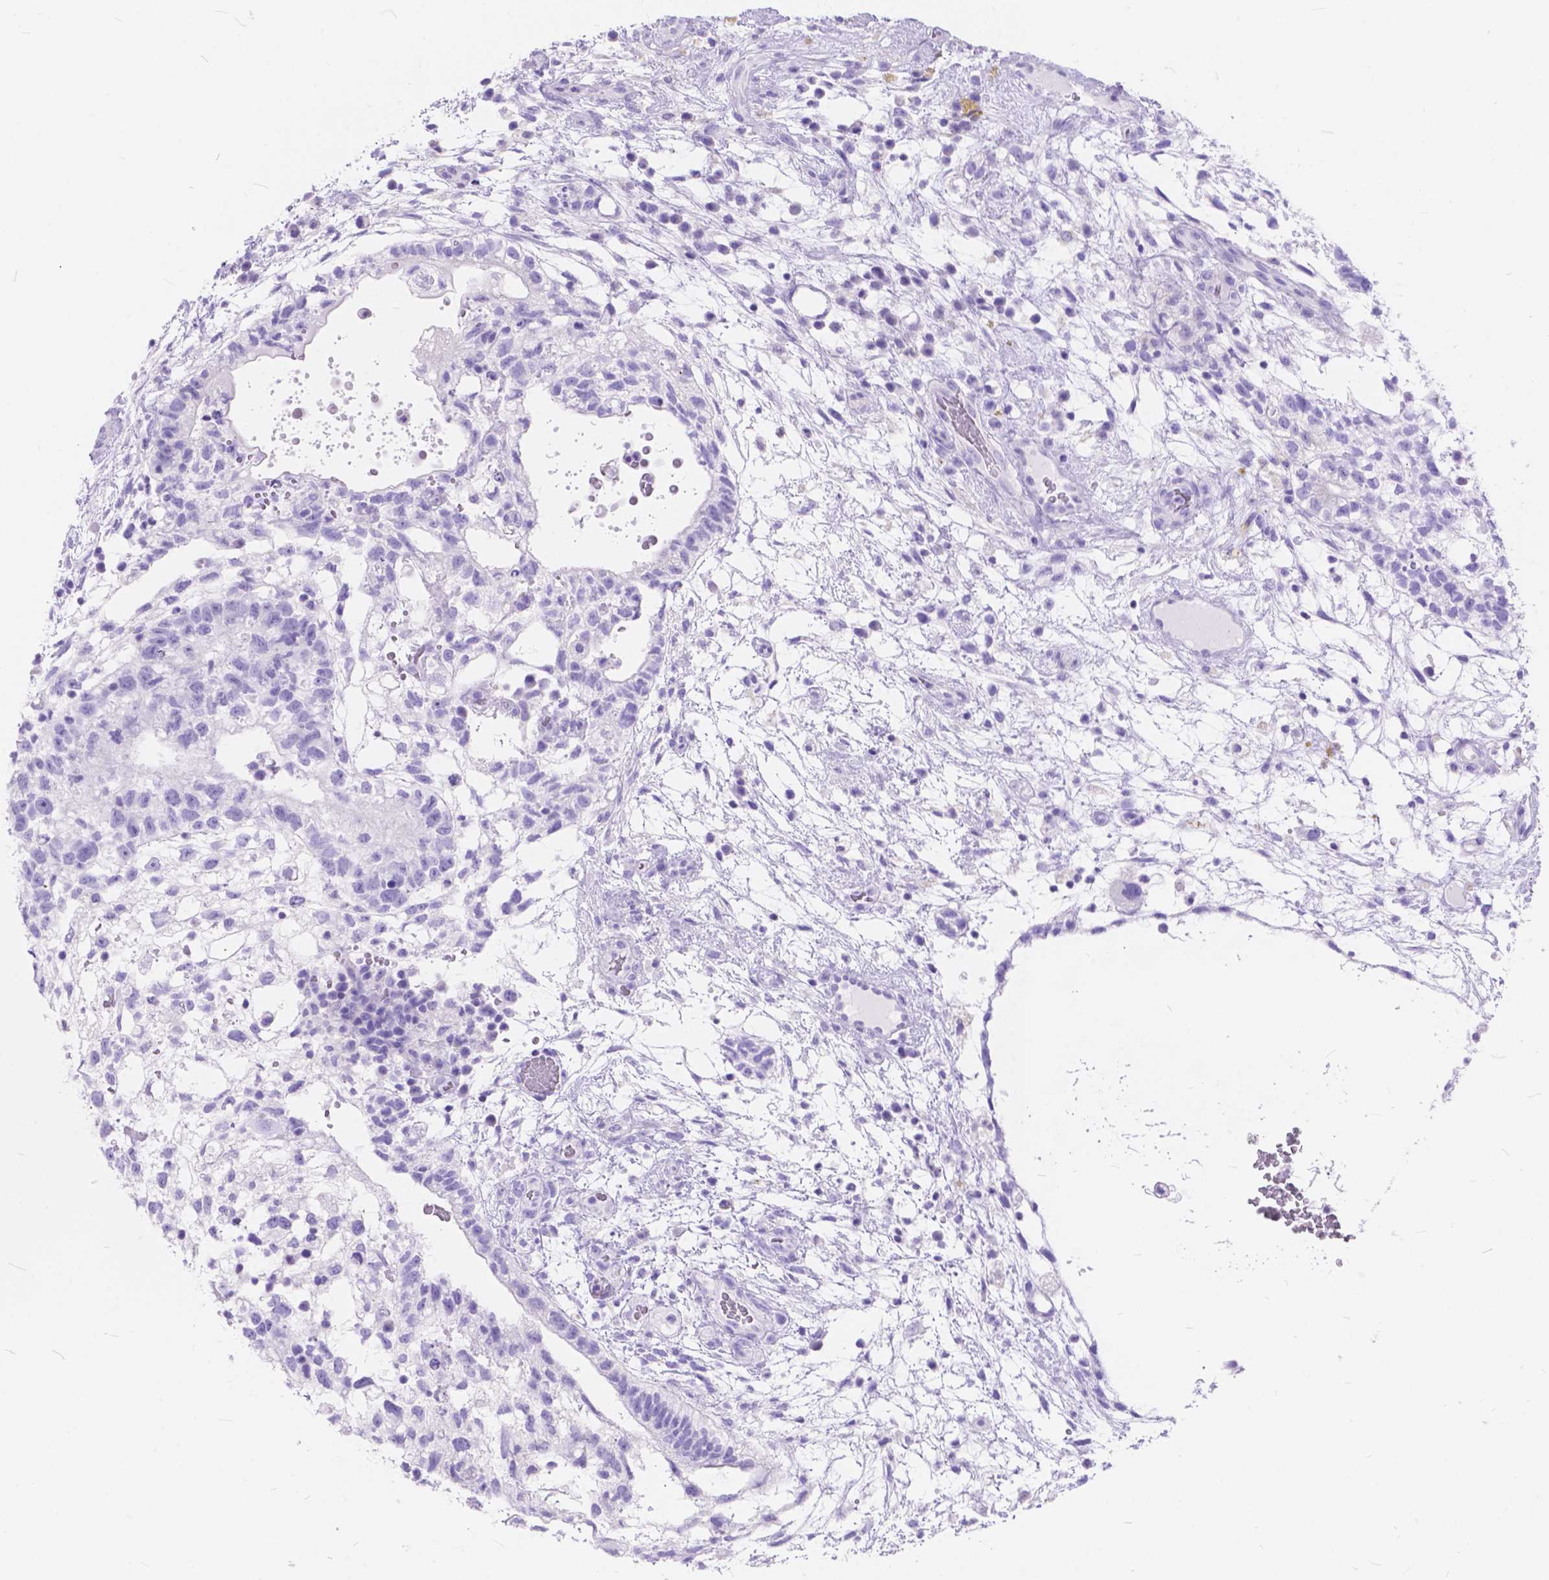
{"staining": {"intensity": "negative", "quantity": "none", "location": "none"}, "tissue": "testis cancer", "cell_type": "Tumor cells", "image_type": "cancer", "snomed": [{"axis": "morphology", "description": "Normal tissue, NOS"}, {"axis": "morphology", "description": "Carcinoma, Embryonal, NOS"}, {"axis": "topography", "description": "Testis"}], "caption": "Tumor cells show no significant staining in testis embryonal carcinoma.", "gene": "FOXL2", "patient": {"sex": "male", "age": 32}}